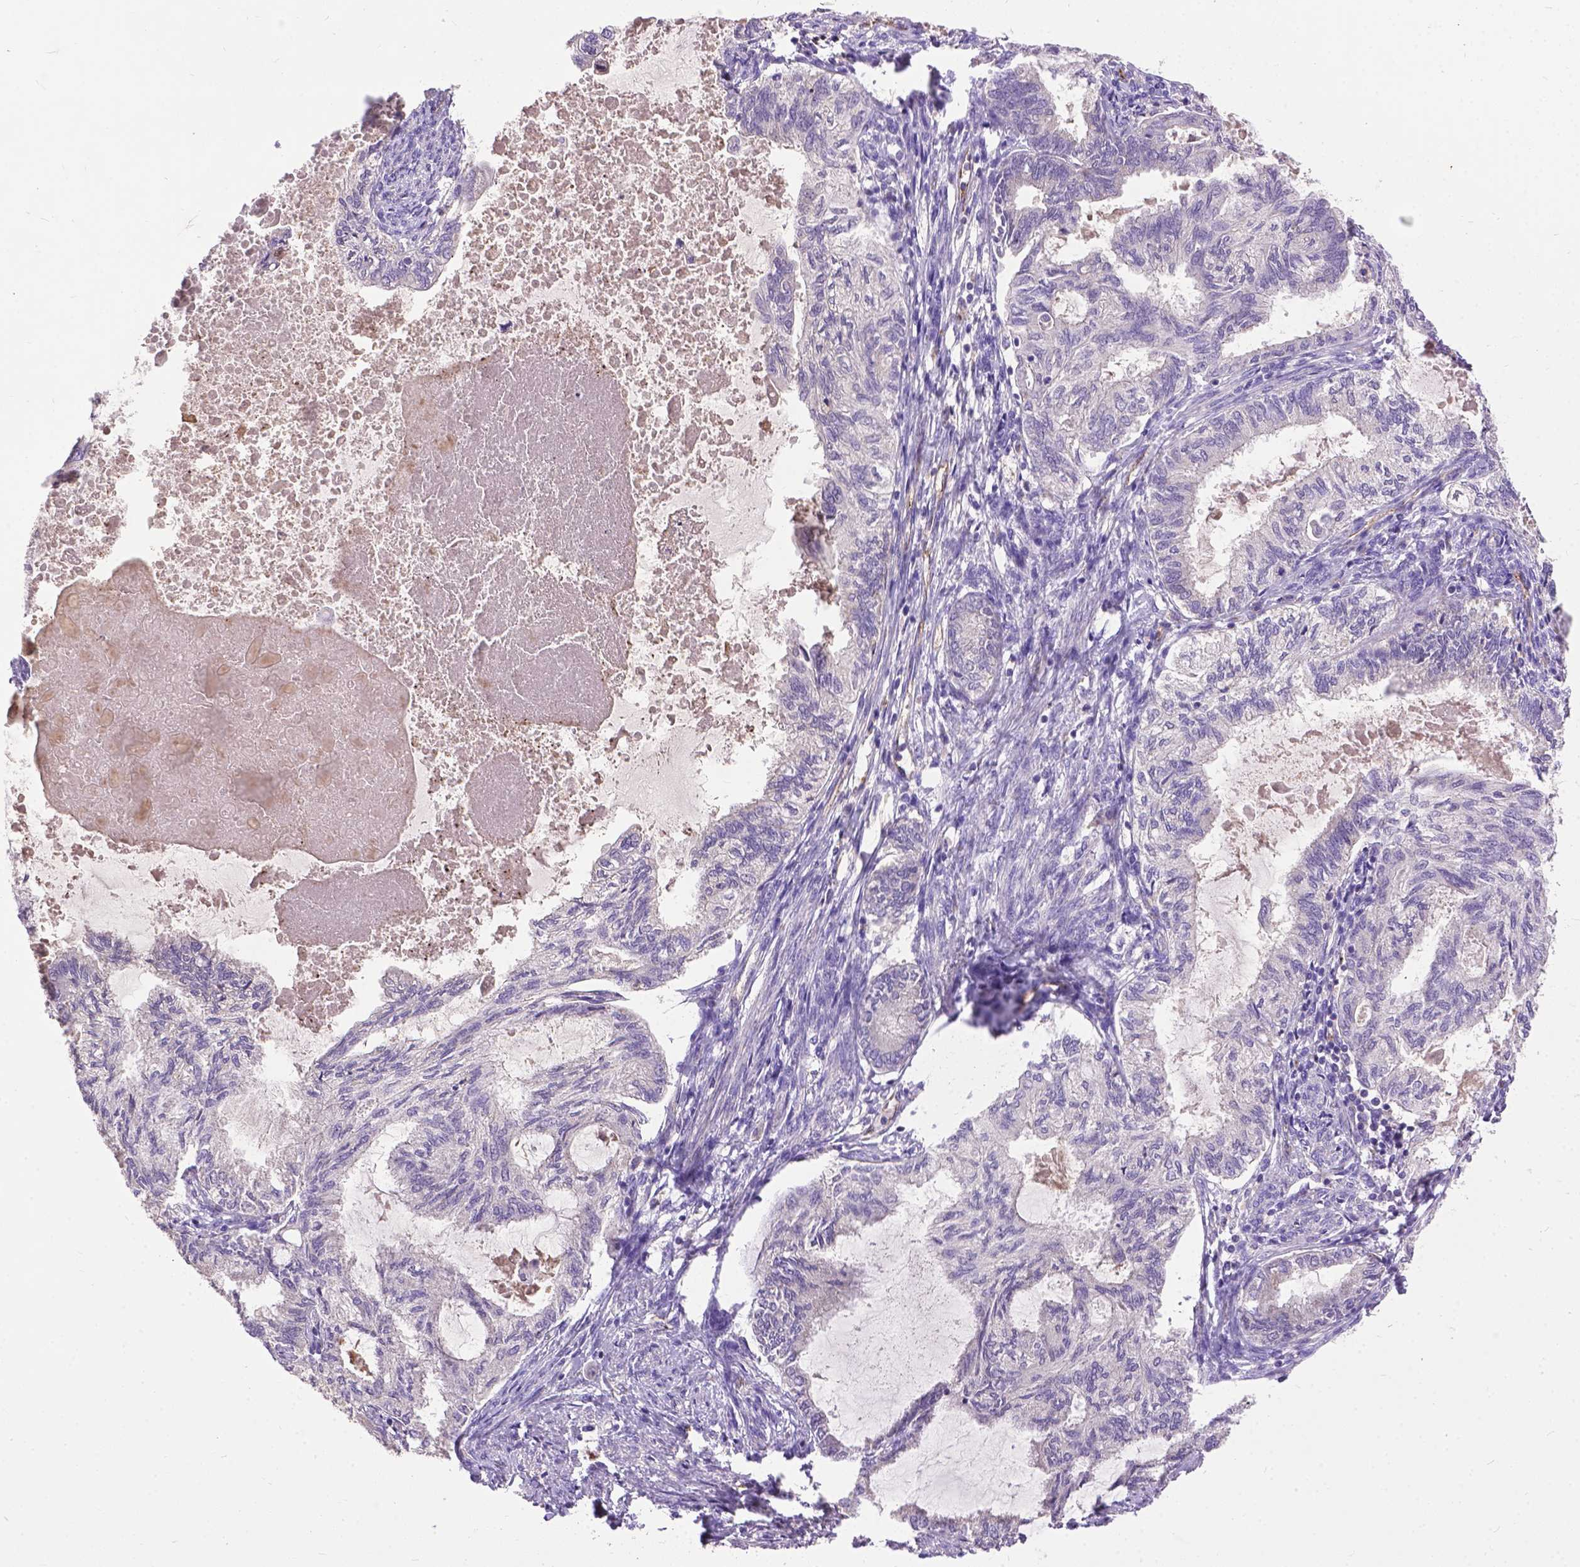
{"staining": {"intensity": "negative", "quantity": "none", "location": "none"}, "tissue": "endometrial cancer", "cell_type": "Tumor cells", "image_type": "cancer", "snomed": [{"axis": "morphology", "description": "Adenocarcinoma, NOS"}, {"axis": "topography", "description": "Endometrium"}], "caption": "An image of human adenocarcinoma (endometrial) is negative for staining in tumor cells.", "gene": "ZNF337", "patient": {"sex": "female", "age": 86}}